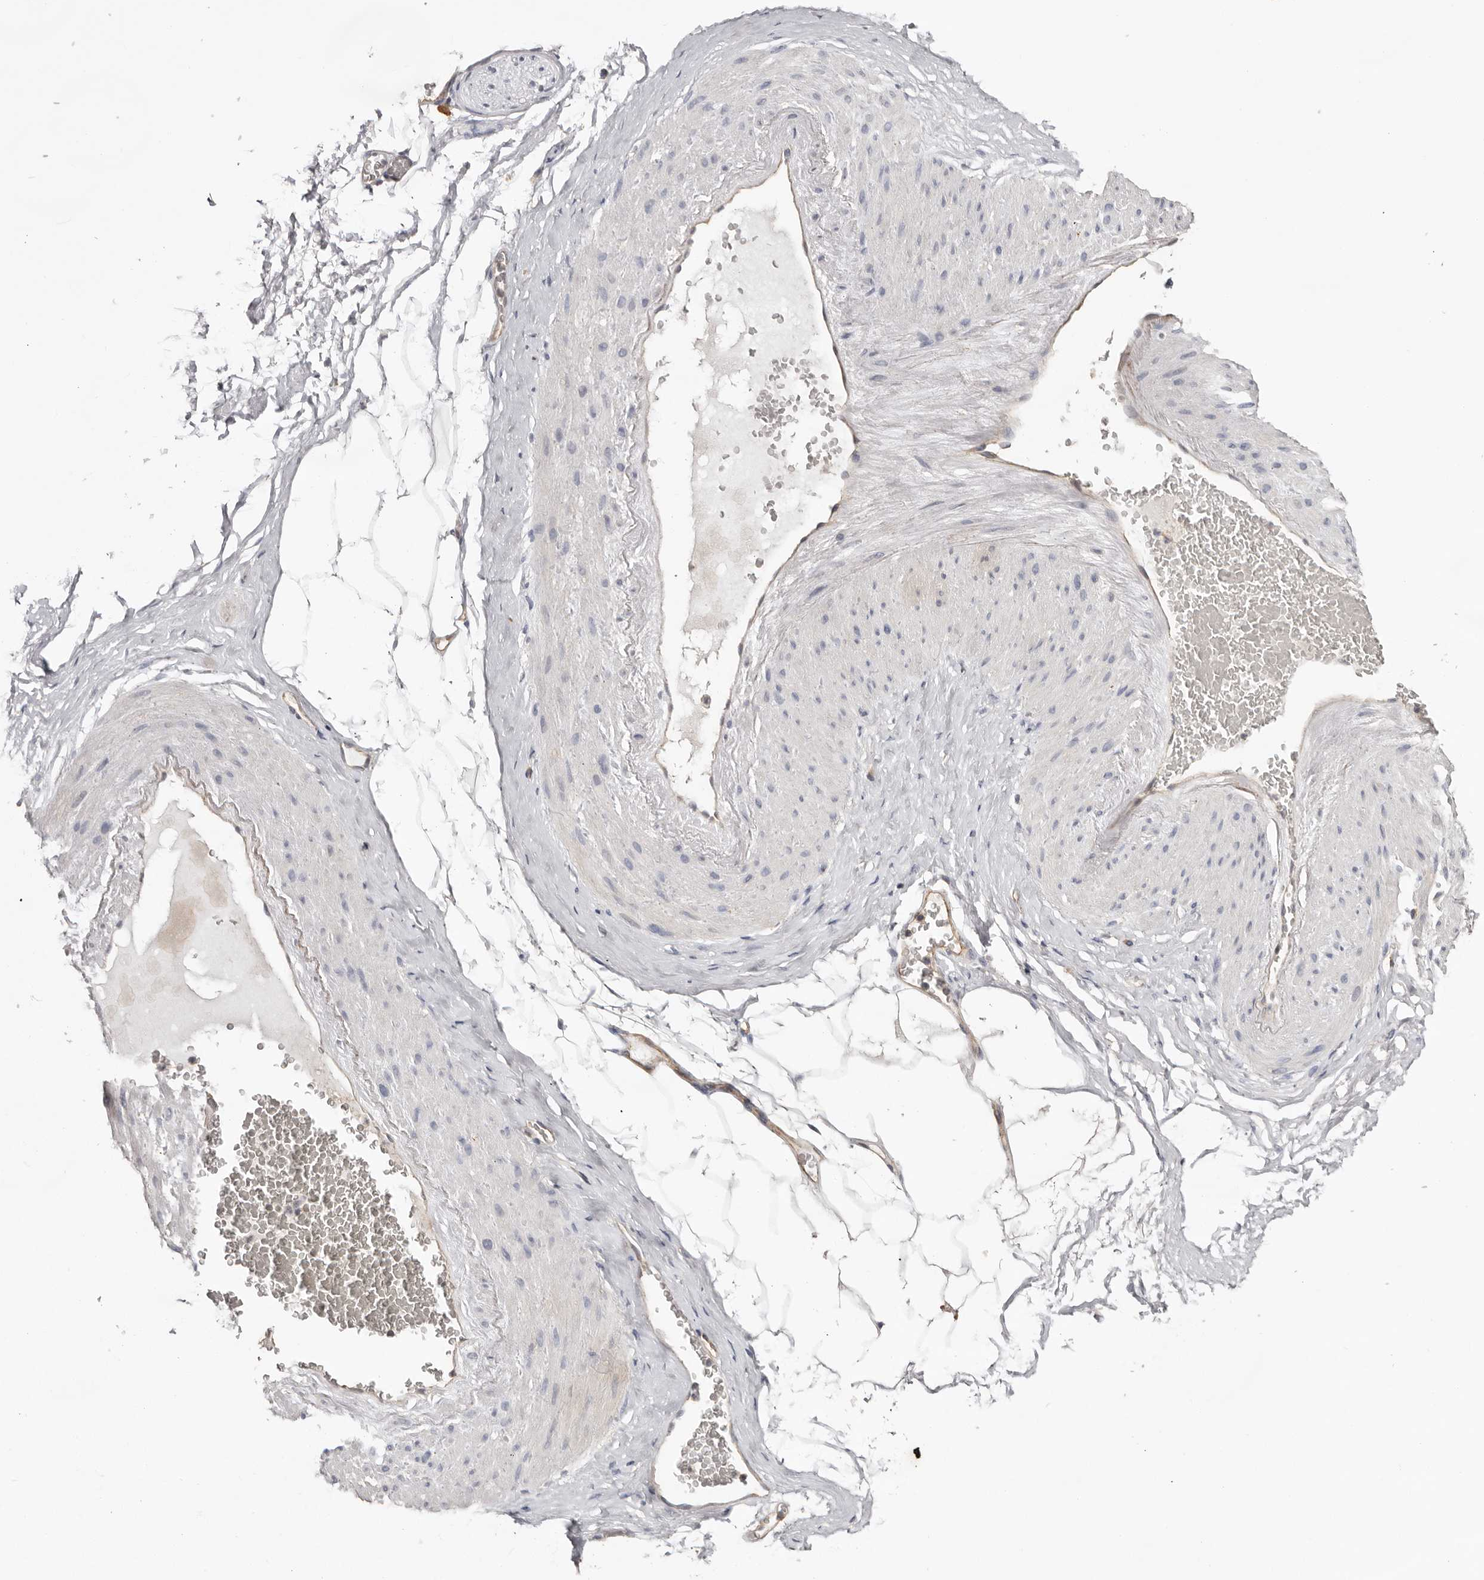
{"staining": {"intensity": "negative", "quantity": "none", "location": "none"}, "tissue": "adipose tissue", "cell_type": "Adipocytes", "image_type": "normal", "snomed": [{"axis": "morphology", "description": "Normal tissue, NOS"}, {"axis": "morphology", "description": "Adenocarcinoma, Low grade"}, {"axis": "topography", "description": "Prostate"}, {"axis": "topography", "description": "Peripheral nerve tissue"}], "caption": "Immunohistochemistry image of unremarkable adipose tissue: human adipose tissue stained with DAB demonstrates no significant protein expression in adipocytes.", "gene": "MMACHC", "patient": {"sex": "male", "age": 63}}